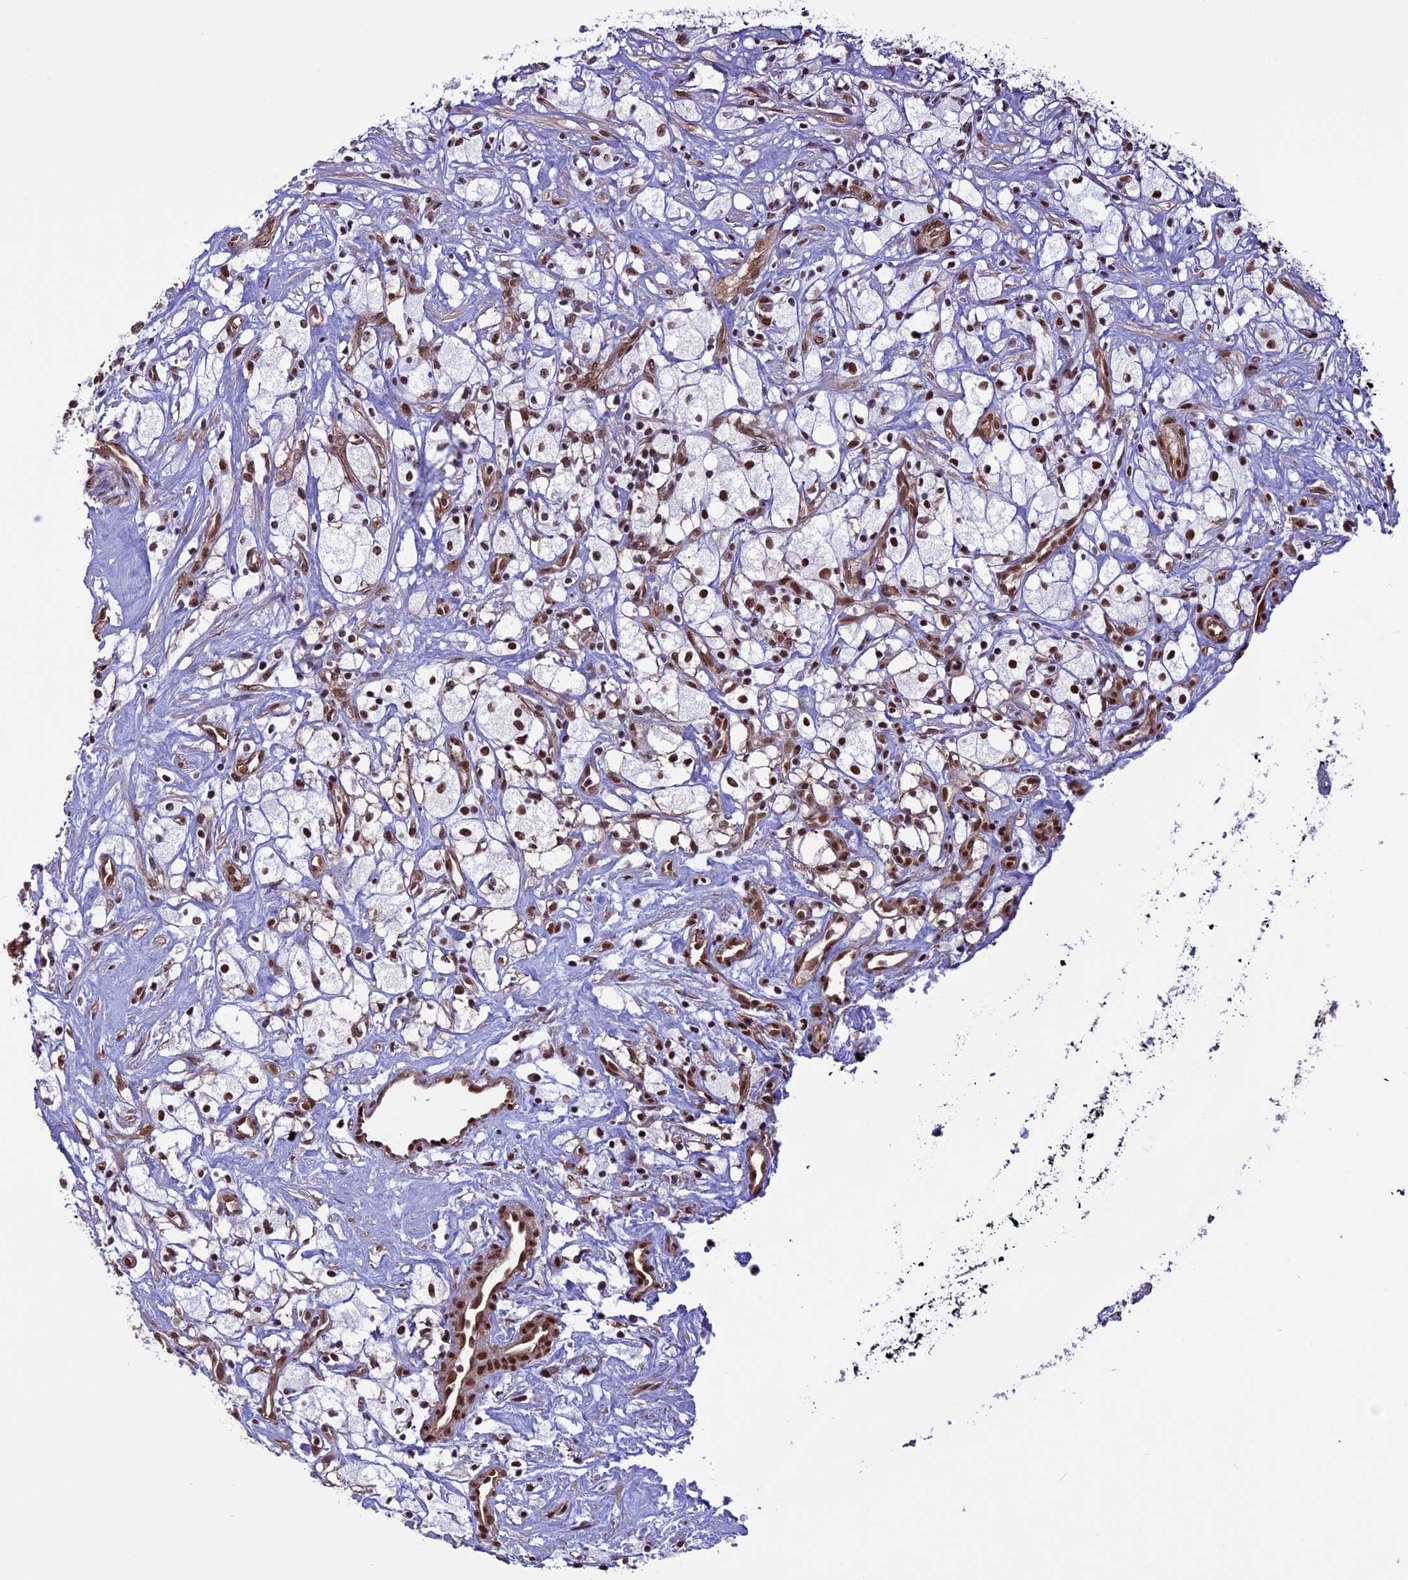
{"staining": {"intensity": "moderate", "quantity": ">75%", "location": "nuclear"}, "tissue": "renal cancer", "cell_type": "Tumor cells", "image_type": "cancer", "snomed": [{"axis": "morphology", "description": "Adenocarcinoma, NOS"}, {"axis": "topography", "description": "Kidney"}], "caption": "Protein analysis of renal cancer tissue reveals moderate nuclear expression in approximately >75% of tumor cells.", "gene": "MPHOSPH8", "patient": {"sex": "male", "age": 59}}